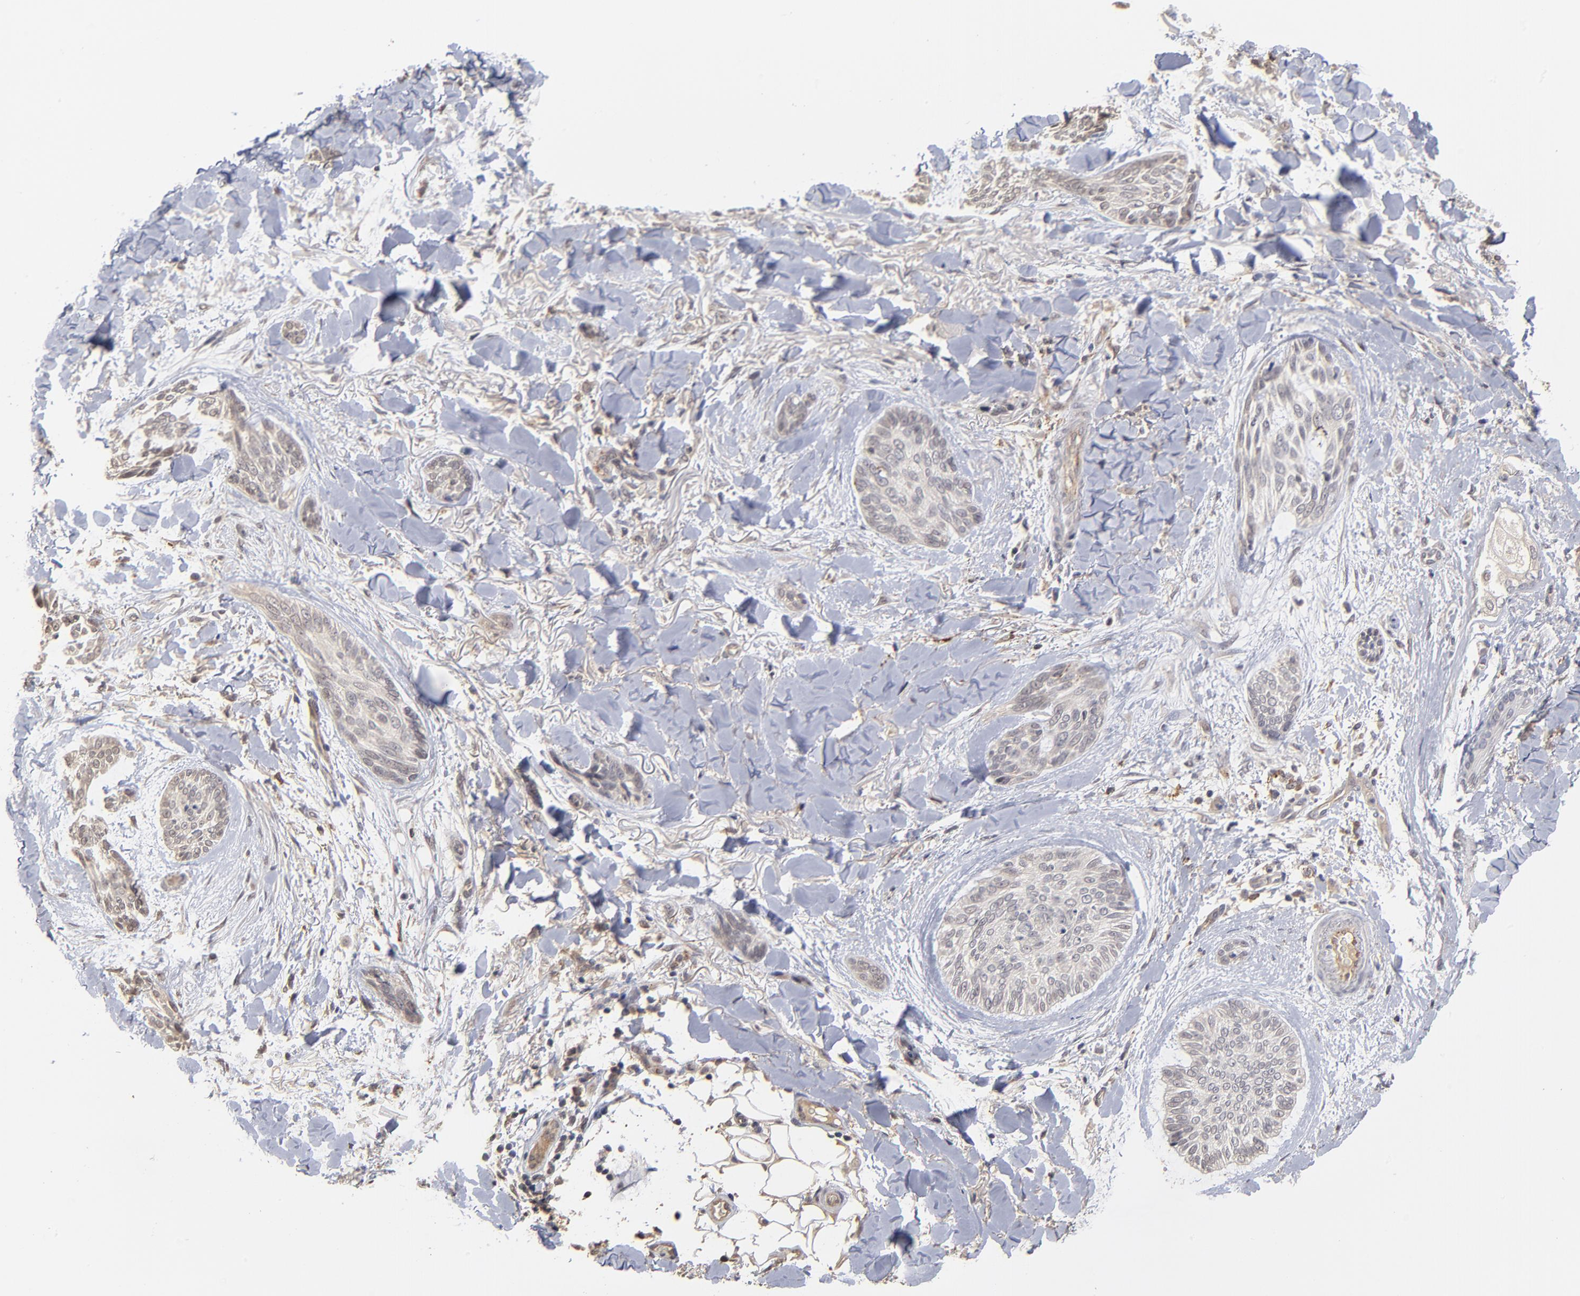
{"staining": {"intensity": "weak", "quantity": "<25%", "location": "cytoplasmic/membranous"}, "tissue": "skin cancer", "cell_type": "Tumor cells", "image_type": "cancer", "snomed": [{"axis": "morphology", "description": "Normal tissue, NOS"}, {"axis": "morphology", "description": "Basal cell carcinoma"}, {"axis": "topography", "description": "Skin"}], "caption": "Histopathology image shows no significant protein positivity in tumor cells of basal cell carcinoma (skin).", "gene": "ASB8", "patient": {"sex": "female", "age": 71}}